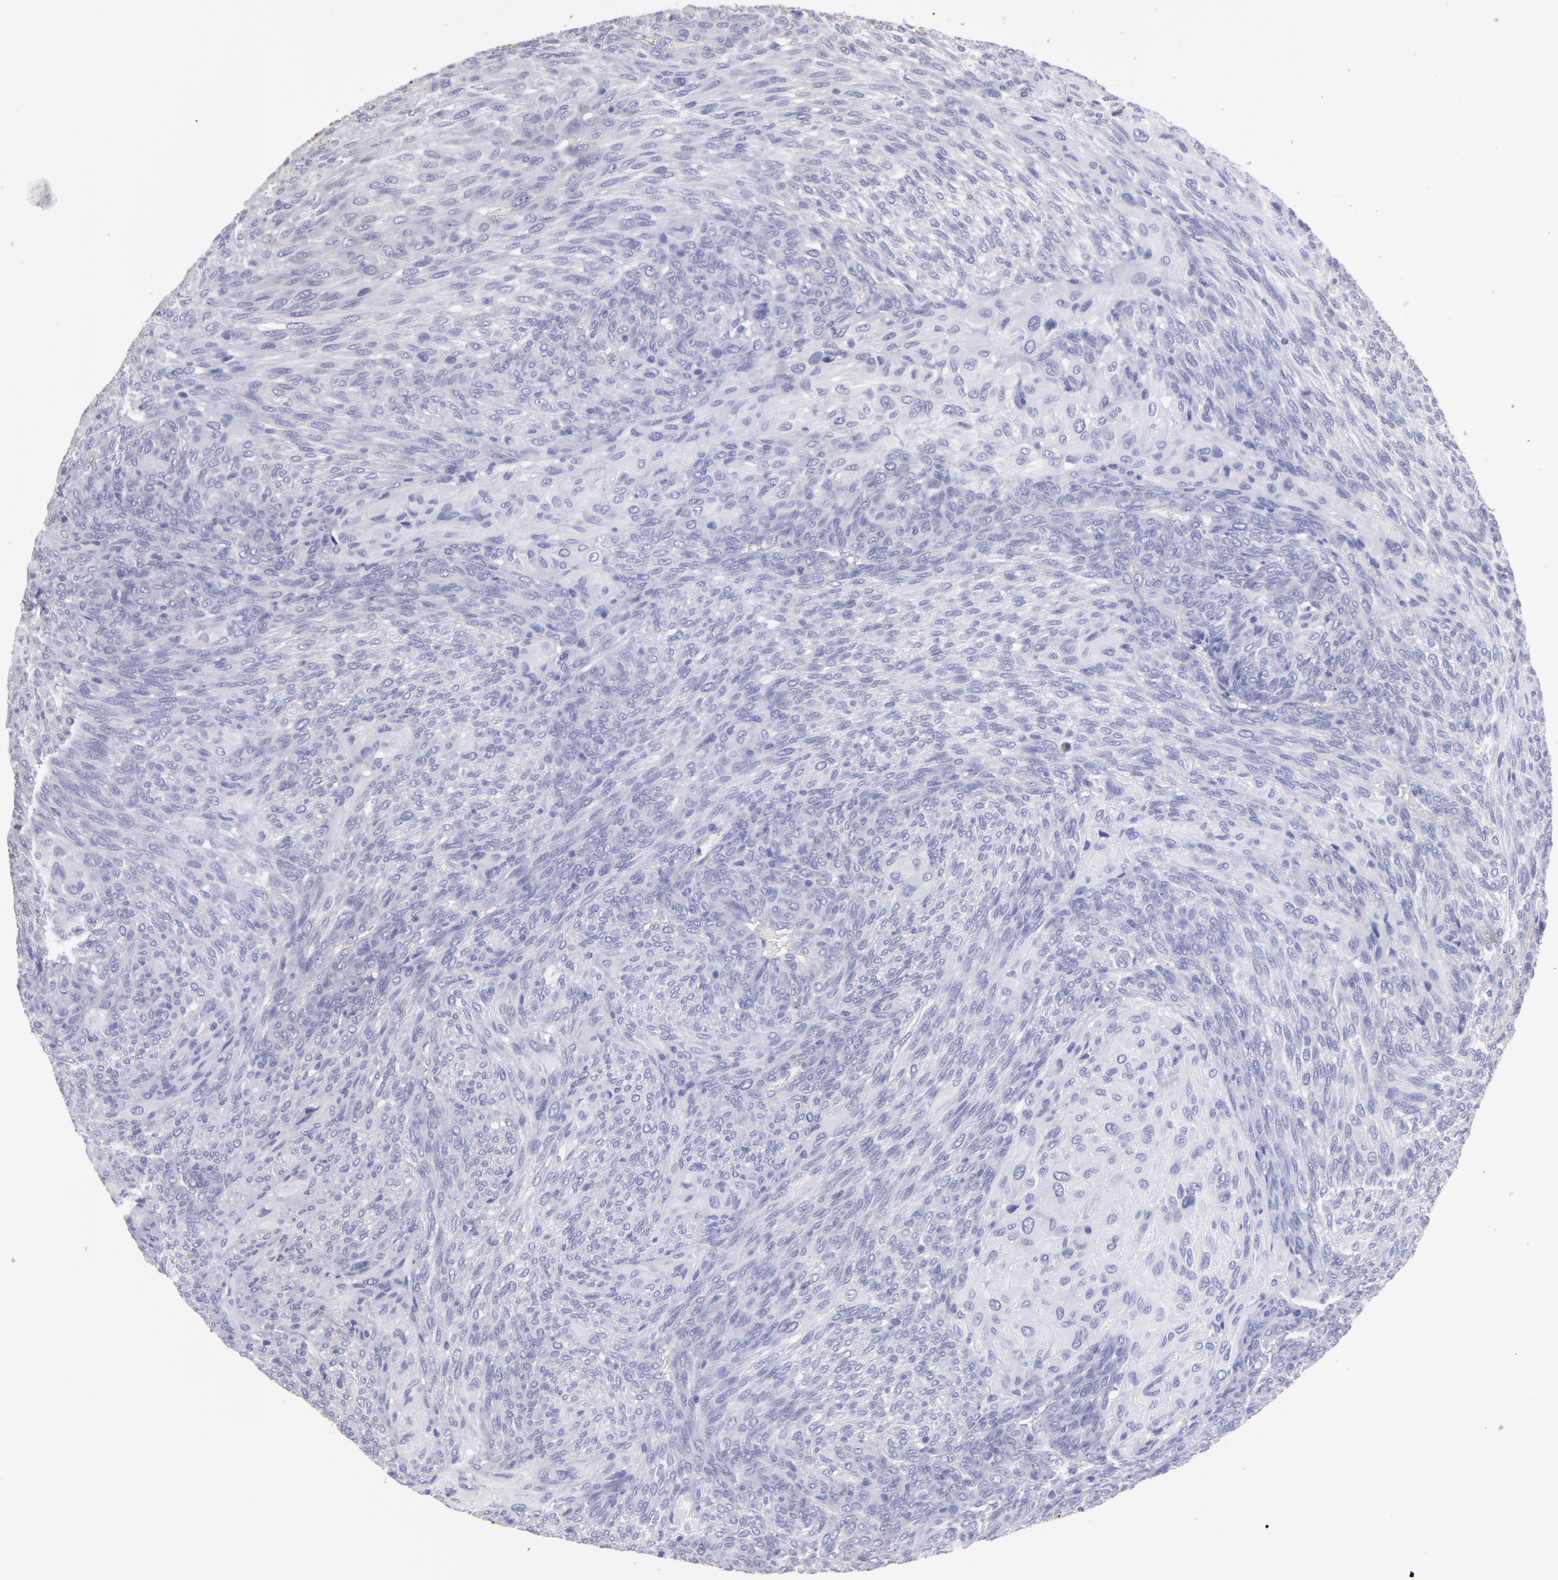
{"staining": {"intensity": "negative", "quantity": "none", "location": "none"}, "tissue": "glioma", "cell_type": "Tumor cells", "image_type": "cancer", "snomed": [{"axis": "morphology", "description": "Glioma, malignant, High grade"}, {"axis": "topography", "description": "Cerebral cortex"}], "caption": "The IHC histopathology image has no significant expression in tumor cells of high-grade glioma (malignant) tissue. (DAB (3,3'-diaminobenzidine) immunohistochemistry (IHC) visualized using brightfield microscopy, high magnification).", "gene": "TG", "patient": {"sex": "female", "age": 55}}